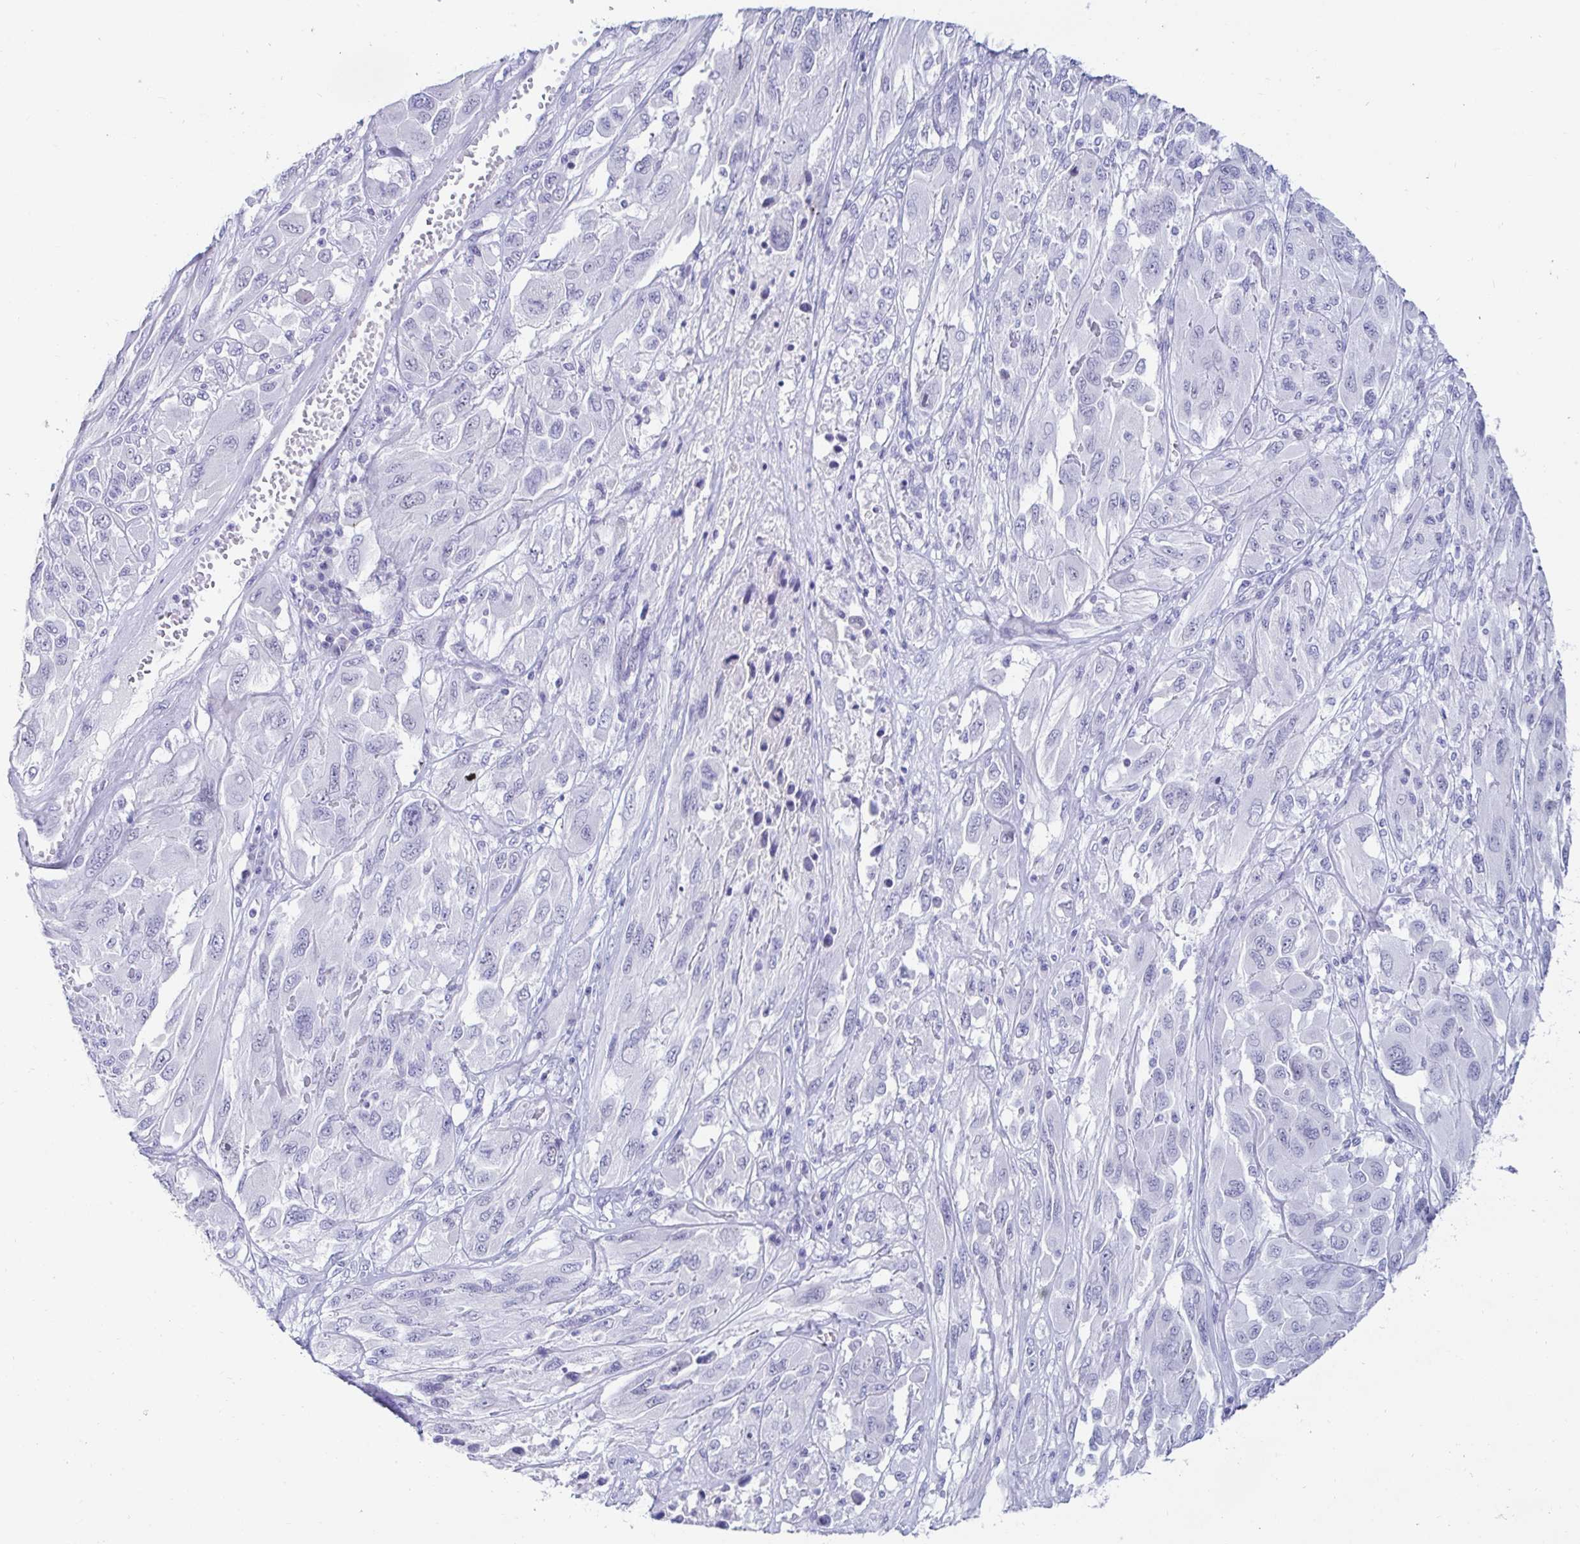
{"staining": {"intensity": "negative", "quantity": "none", "location": "none"}, "tissue": "melanoma", "cell_type": "Tumor cells", "image_type": "cancer", "snomed": [{"axis": "morphology", "description": "Malignant melanoma, NOS"}, {"axis": "topography", "description": "Skin"}], "caption": "High magnification brightfield microscopy of malignant melanoma stained with DAB (brown) and counterstained with hematoxylin (blue): tumor cells show no significant positivity. (DAB IHC, high magnification).", "gene": "OR10K1", "patient": {"sex": "female", "age": 91}}